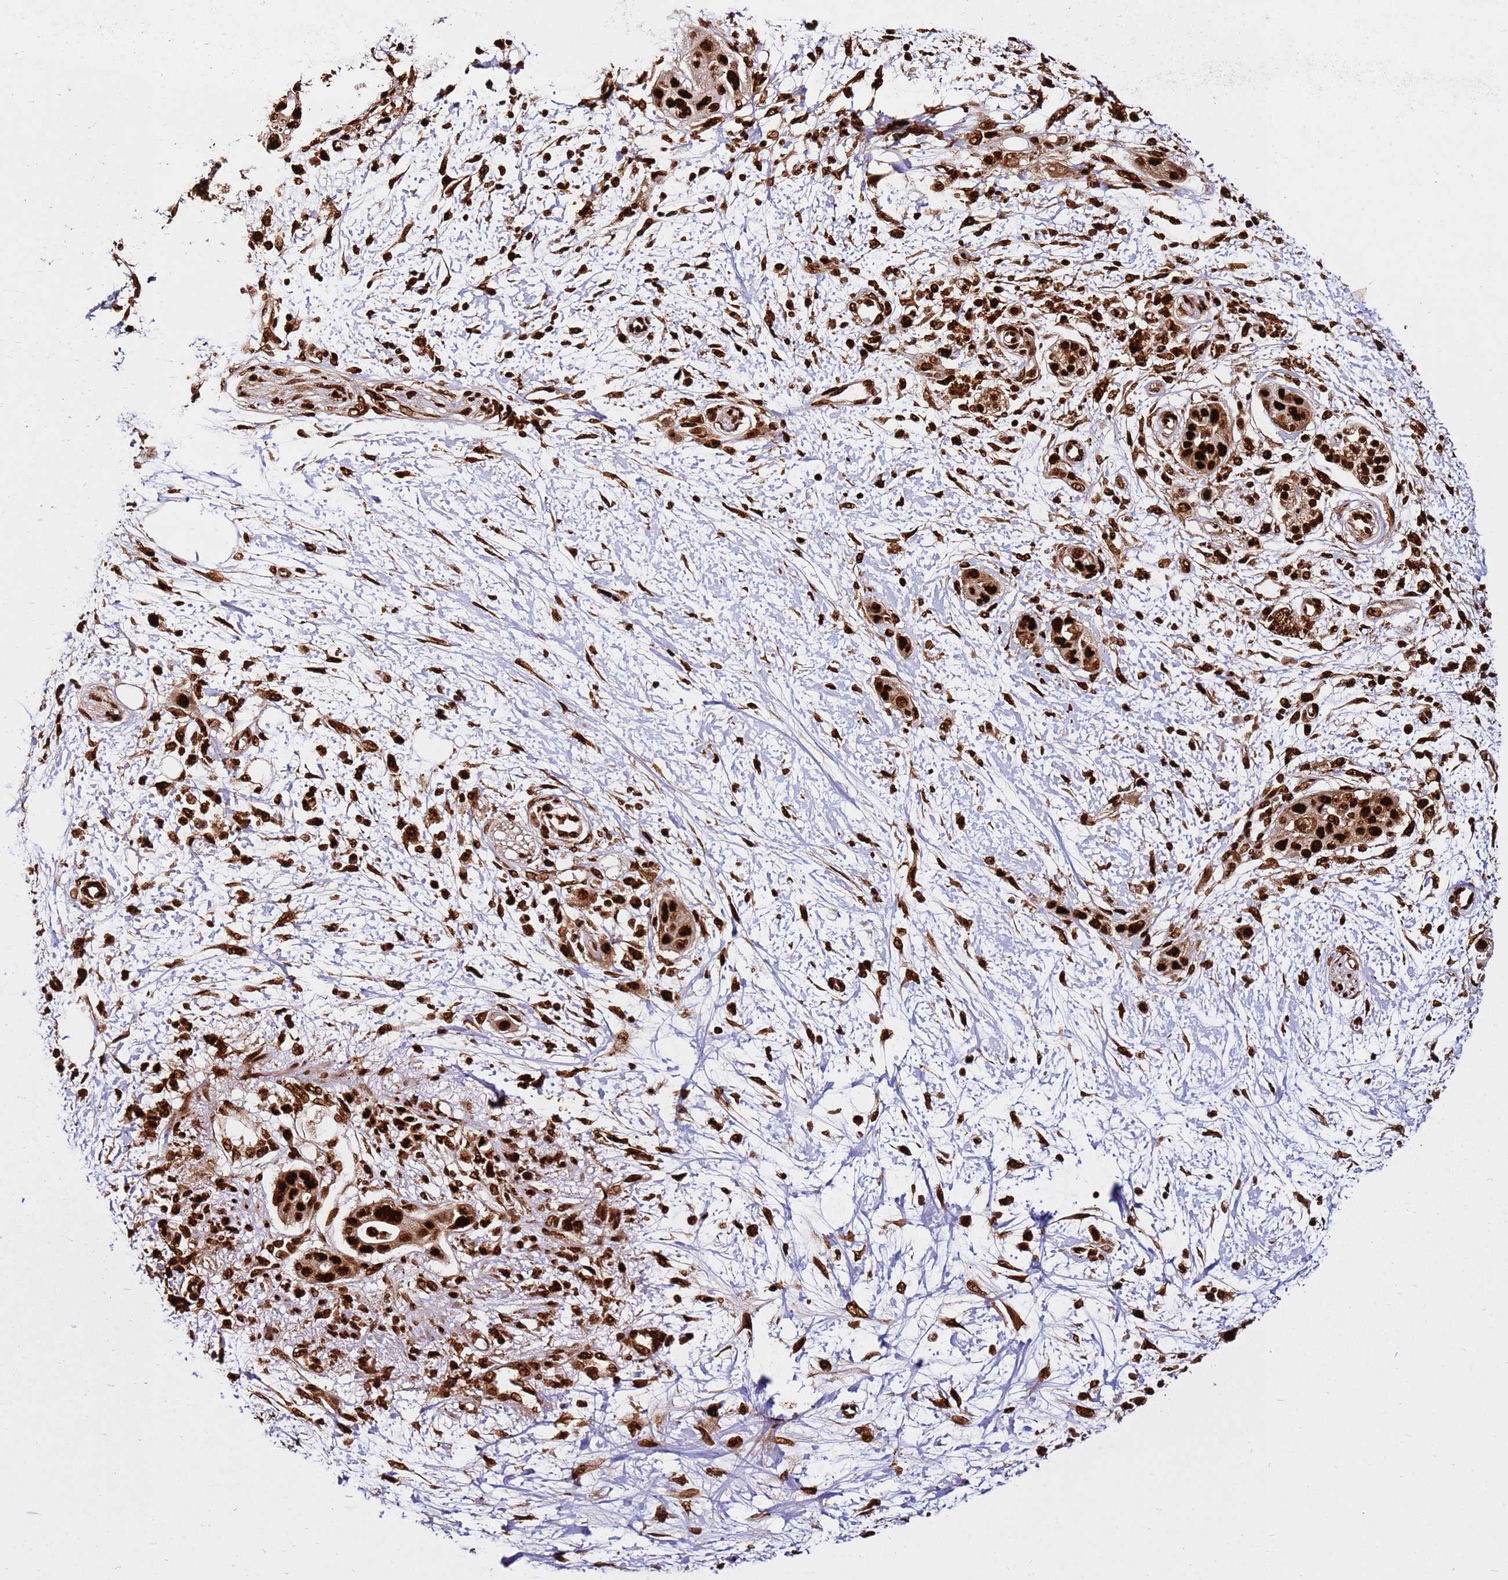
{"staining": {"intensity": "strong", "quantity": ">75%", "location": "nuclear"}, "tissue": "pancreatic cancer", "cell_type": "Tumor cells", "image_type": "cancer", "snomed": [{"axis": "morphology", "description": "Adenocarcinoma, NOS"}, {"axis": "topography", "description": "Pancreas"}], "caption": "Immunohistochemistry (IHC) image of adenocarcinoma (pancreatic) stained for a protein (brown), which reveals high levels of strong nuclear staining in about >75% of tumor cells.", "gene": "HNRNPAB", "patient": {"sex": "male", "age": 68}}